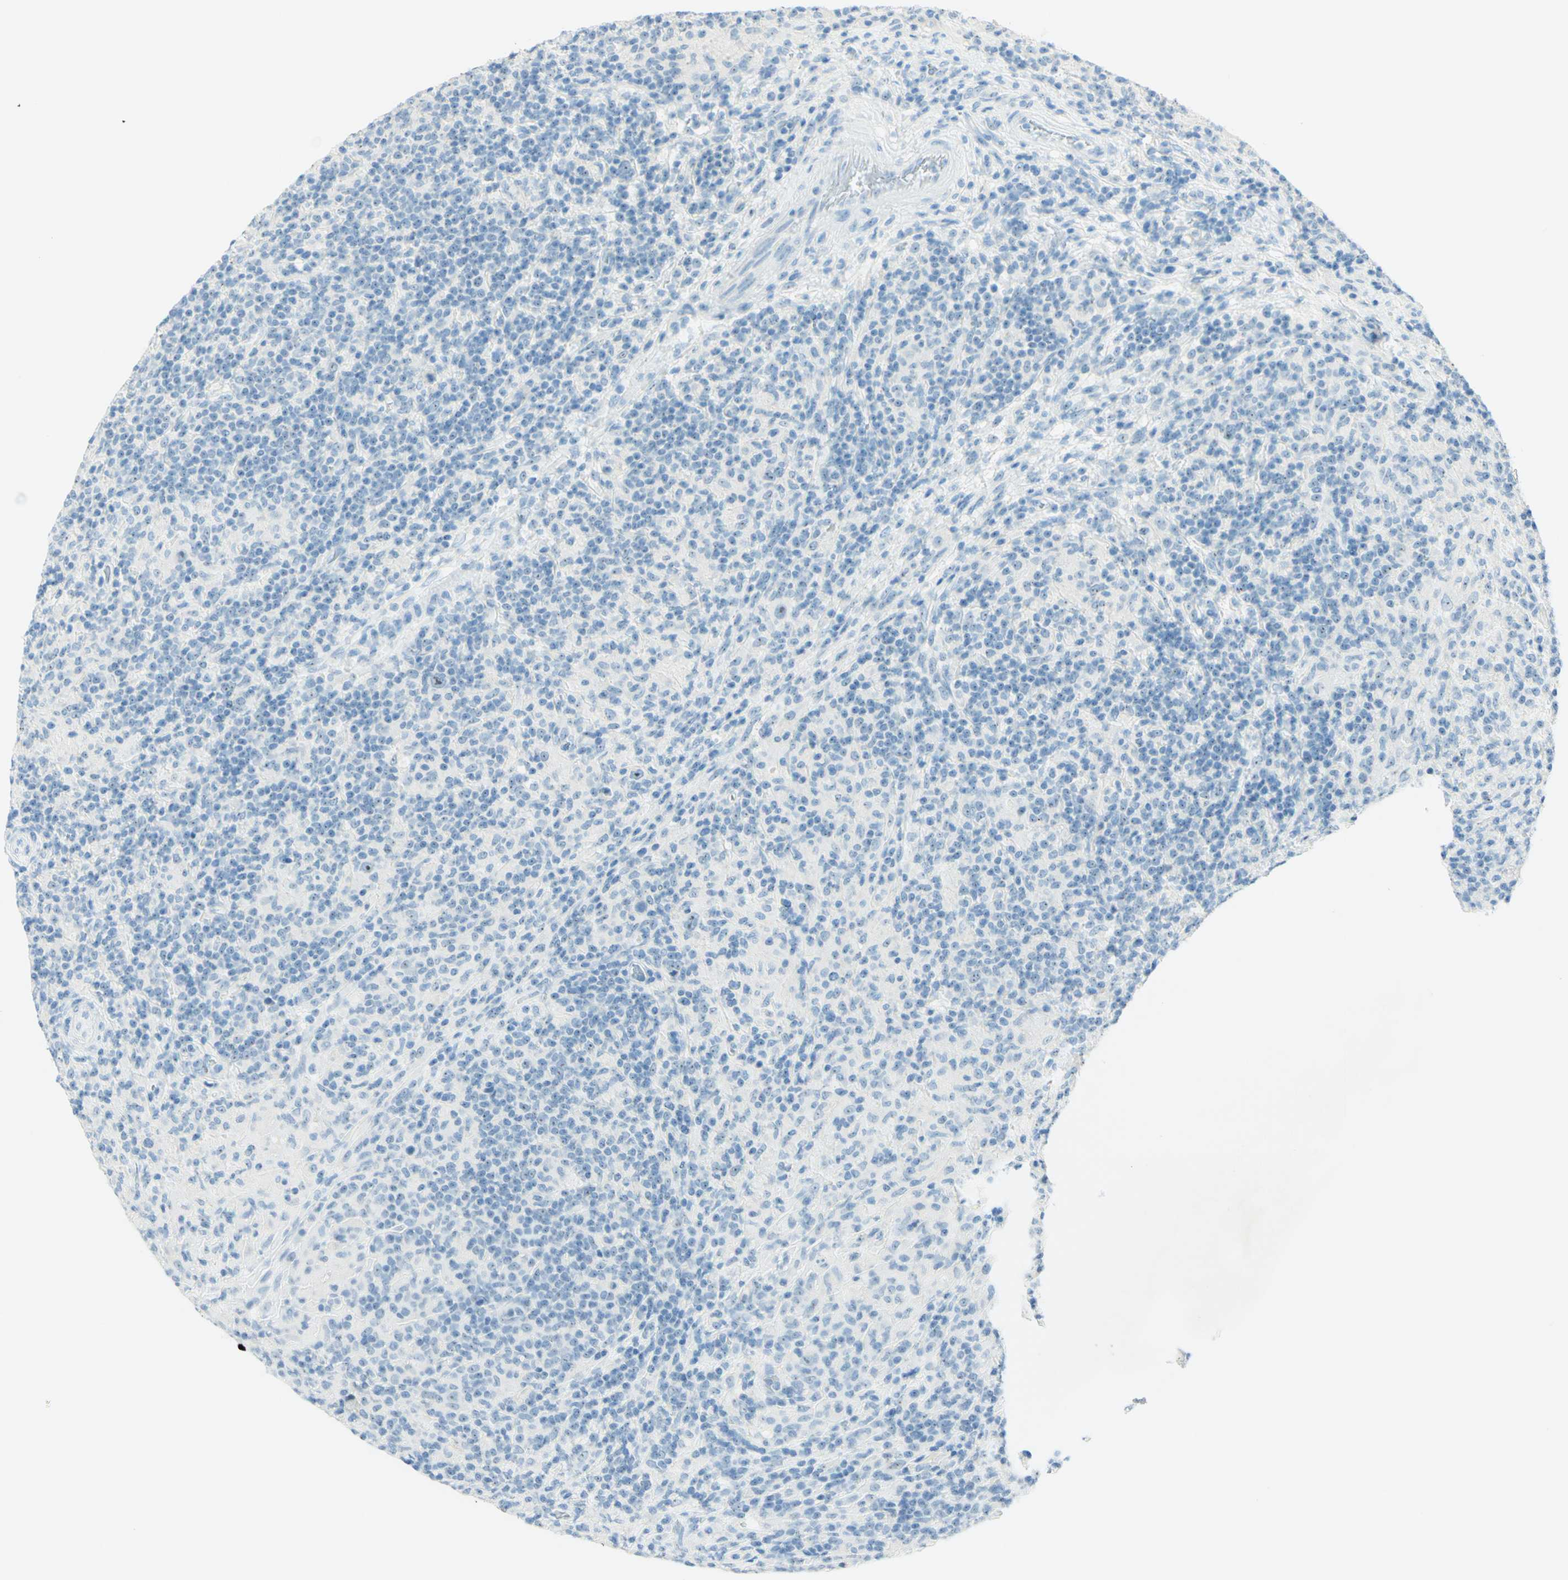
{"staining": {"intensity": "negative", "quantity": "none", "location": "none"}, "tissue": "lymphoma", "cell_type": "Tumor cells", "image_type": "cancer", "snomed": [{"axis": "morphology", "description": "Hodgkin's disease, NOS"}, {"axis": "topography", "description": "Lymph node"}], "caption": "Immunohistochemistry image of neoplastic tissue: human lymphoma stained with DAB displays no significant protein expression in tumor cells. The staining was performed using DAB to visualize the protein expression in brown, while the nuclei were stained in blue with hematoxylin (Magnification: 20x).", "gene": "FMR1NB", "patient": {"sex": "male", "age": 70}}